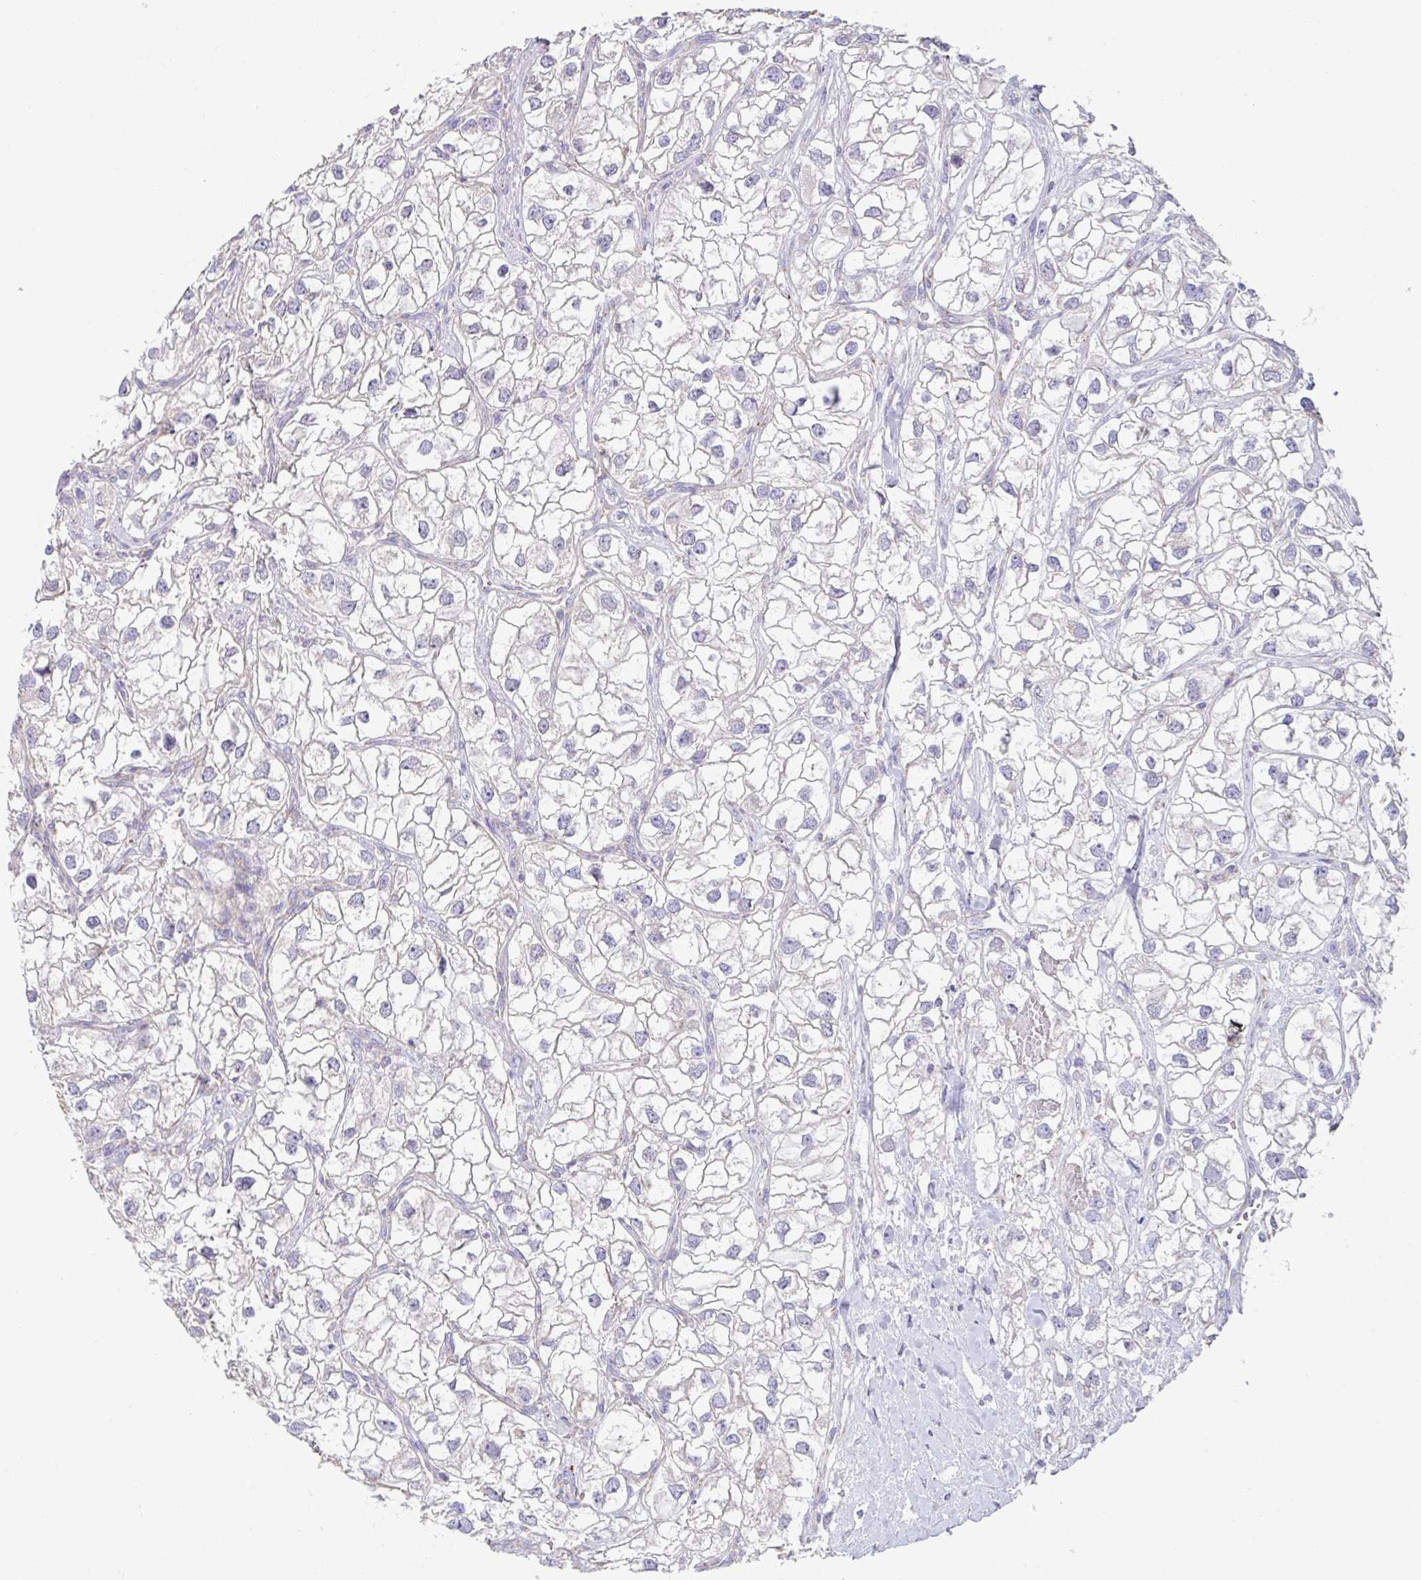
{"staining": {"intensity": "negative", "quantity": "none", "location": "none"}, "tissue": "renal cancer", "cell_type": "Tumor cells", "image_type": "cancer", "snomed": [{"axis": "morphology", "description": "Adenocarcinoma, NOS"}, {"axis": "topography", "description": "Kidney"}], "caption": "DAB immunohistochemical staining of renal cancer (adenocarcinoma) shows no significant staining in tumor cells.", "gene": "DOK7", "patient": {"sex": "male", "age": 59}}